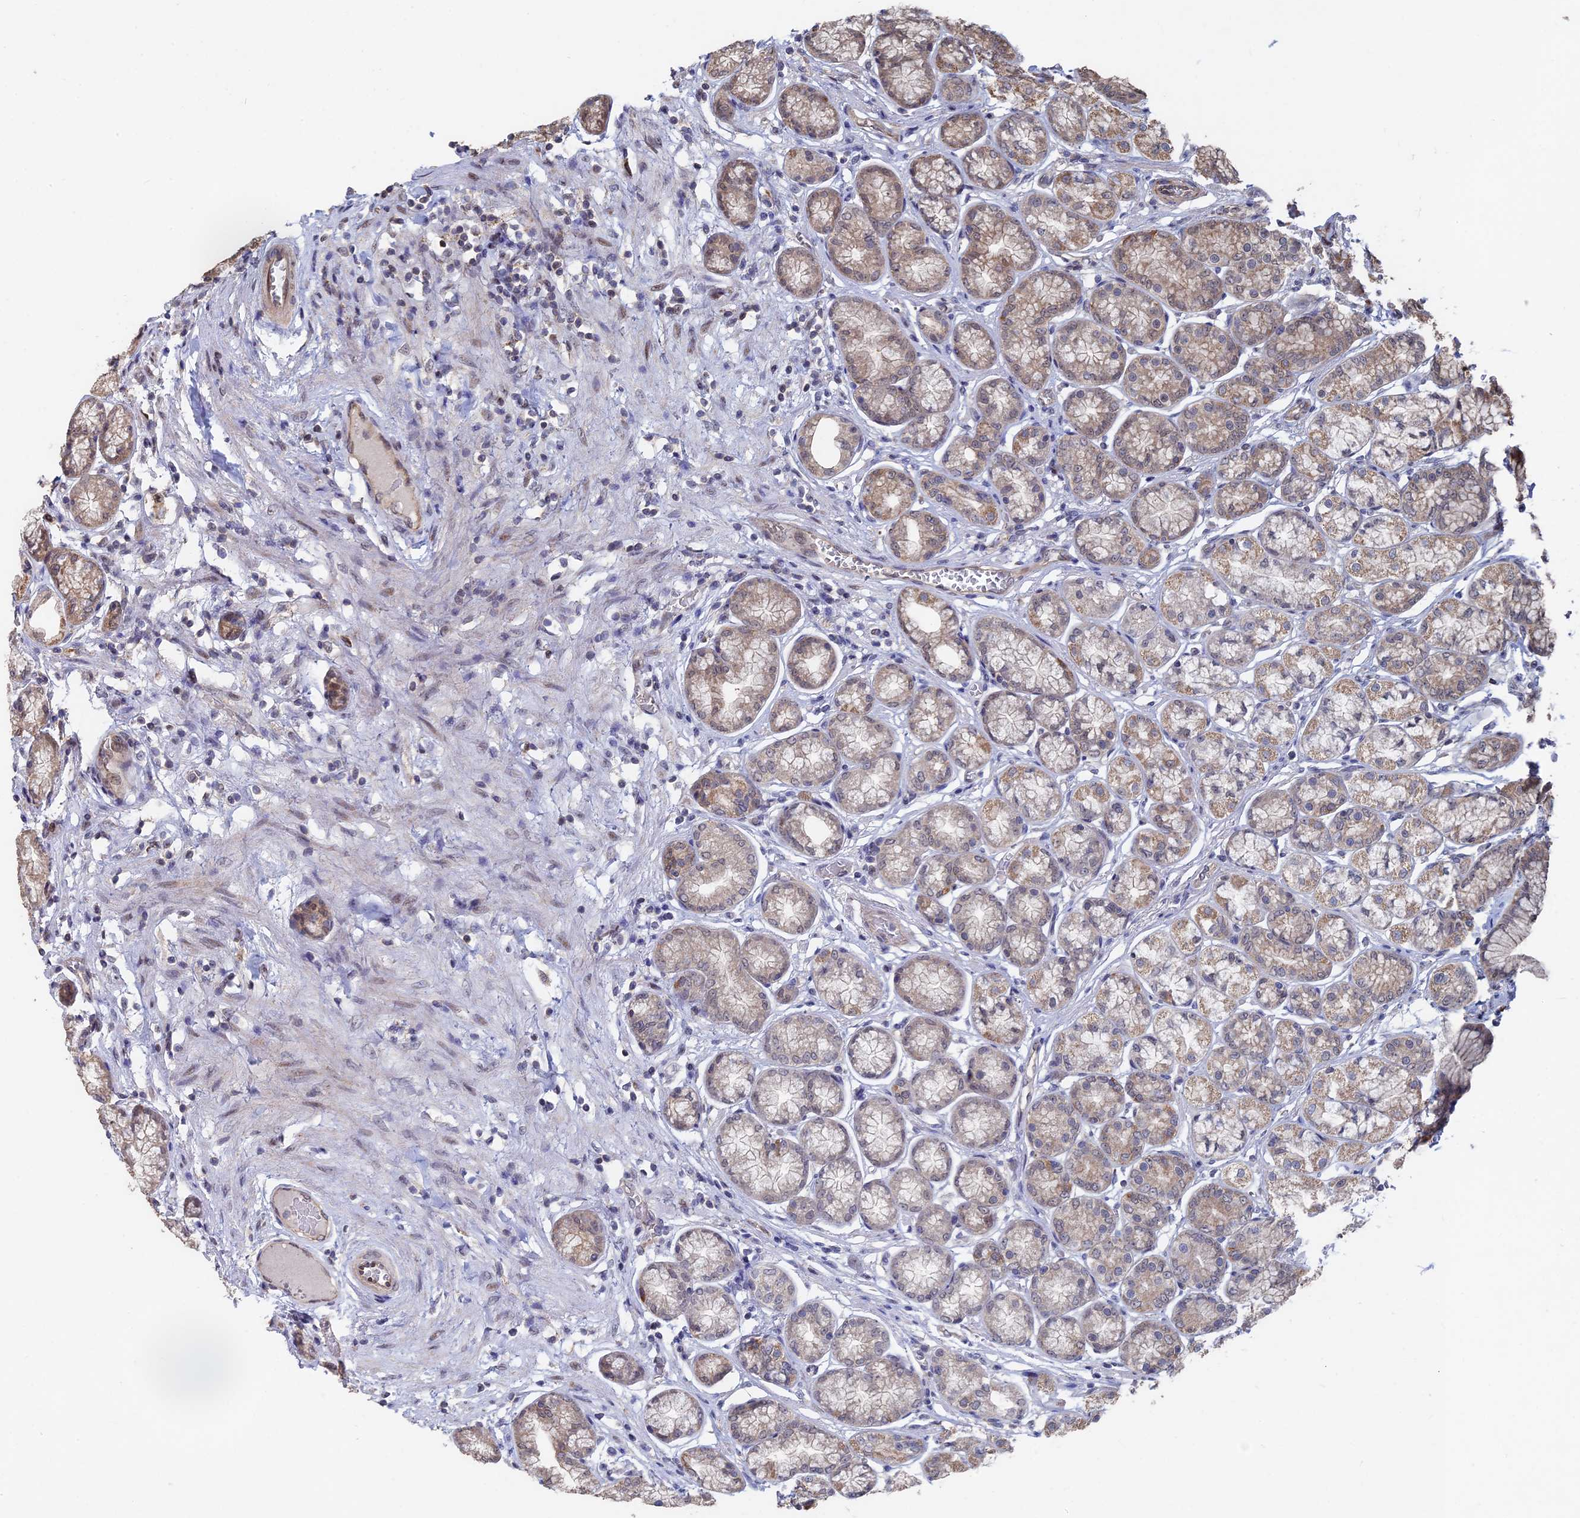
{"staining": {"intensity": "moderate", "quantity": "25%-75%", "location": "cytoplasmic/membranous,nuclear"}, "tissue": "stomach", "cell_type": "Glandular cells", "image_type": "normal", "snomed": [{"axis": "morphology", "description": "Normal tissue, NOS"}, {"axis": "morphology", "description": "Adenocarcinoma, NOS"}, {"axis": "morphology", "description": "Adenocarcinoma, High grade"}, {"axis": "topography", "description": "Stomach, upper"}, {"axis": "topography", "description": "Stomach"}], "caption": "Immunohistochemistry (IHC) of benign human stomach exhibits medium levels of moderate cytoplasmic/membranous,nuclear positivity in approximately 25%-75% of glandular cells. The staining is performed using DAB (3,3'-diaminobenzidine) brown chromogen to label protein expression. The nuclei are counter-stained blue using hematoxylin.", "gene": "KIAA1328", "patient": {"sex": "female", "age": 65}}